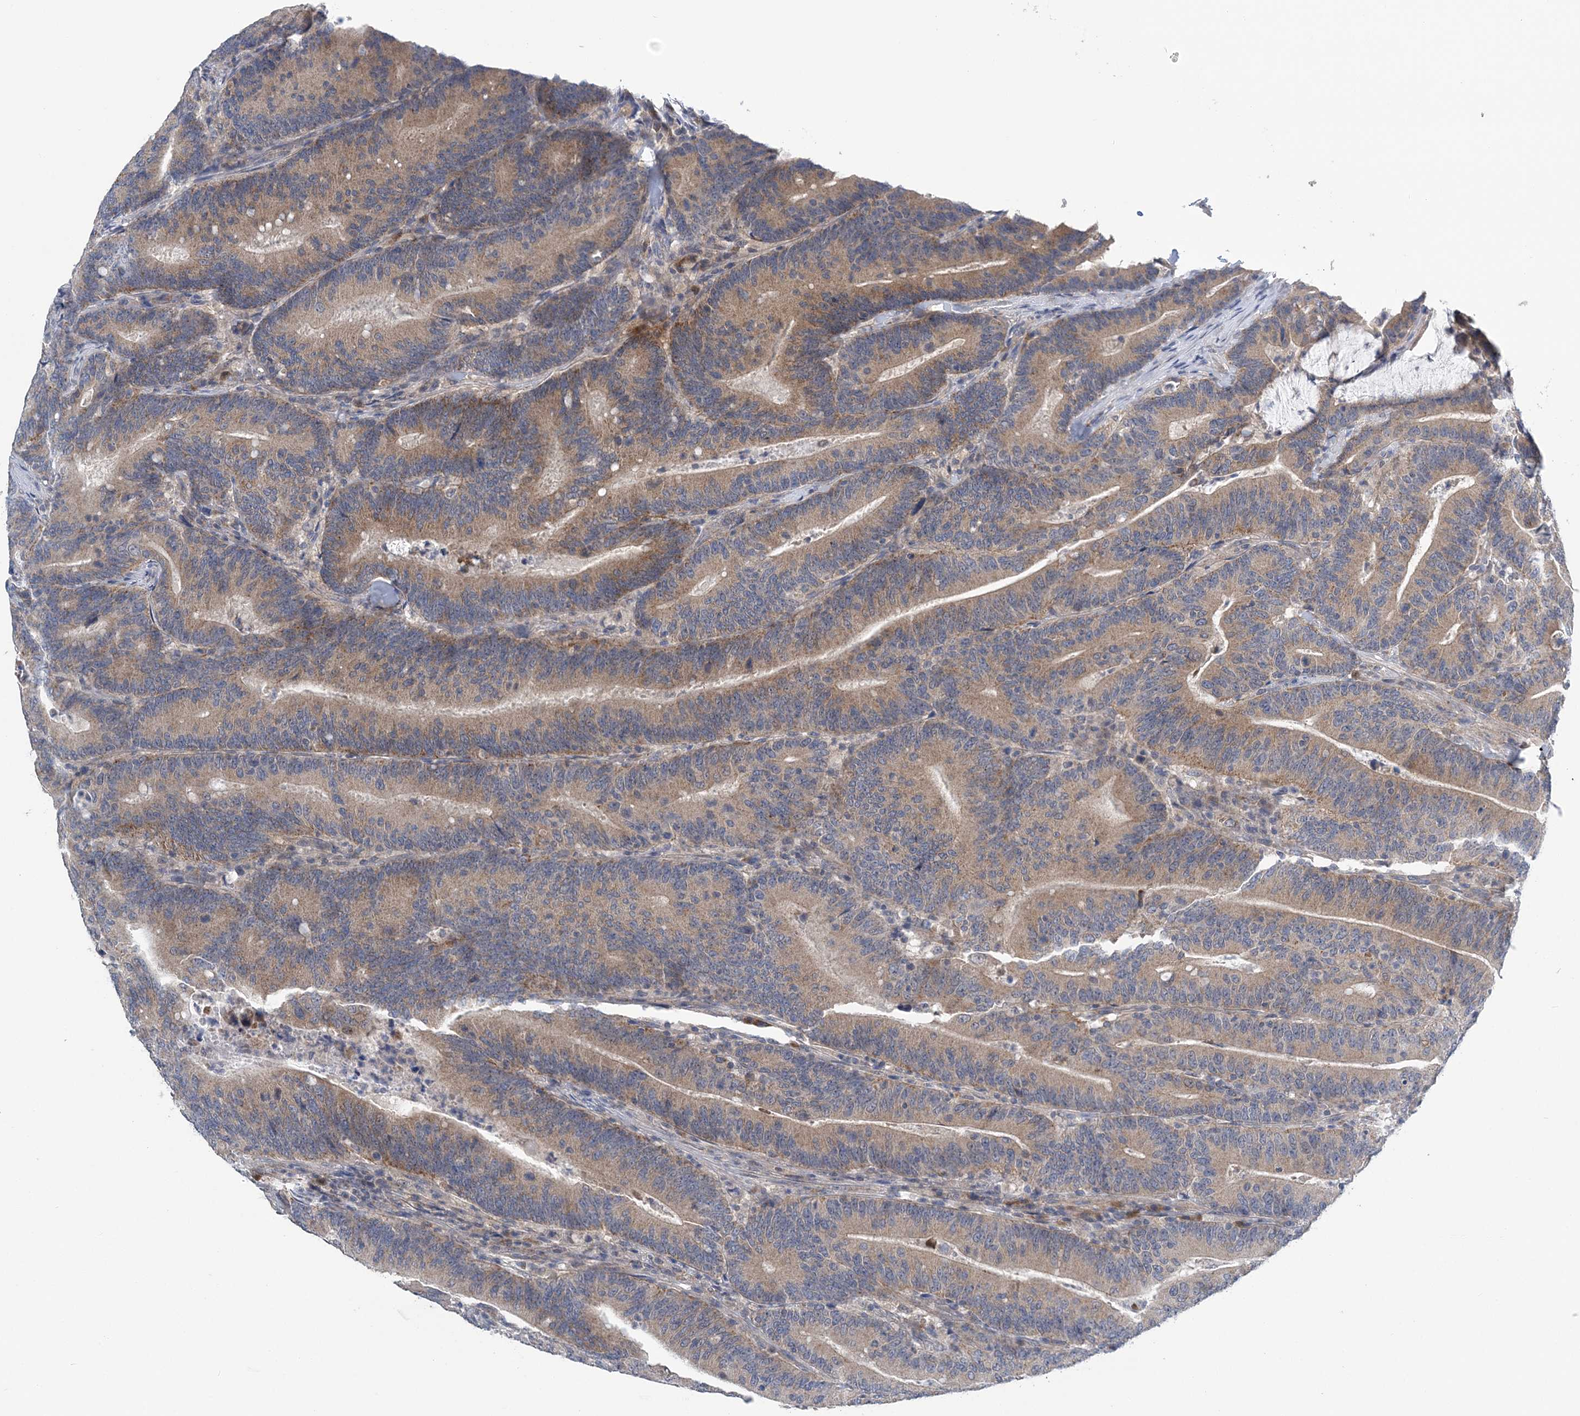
{"staining": {"intensity": "weak", "quantity": ">75%", "location": "cytoplasmic/membranous"}, "tissue": "colorectal cancer", "cell_type": "Tumor cells", "image_type": "cancer", "snomed": [{"axis": "morphology", "description": "Adenocarcinoma, NOS"}, {"axis": "topography", "description": "Colon"}], "caption": "A brown stain shows weak cytoplasmic/membranous expression of a protein in human colorectal adenocarcinoma tumor cells. Immunohistochemistry (ihc) stains the protein in brown and the nuclei are stained blue.", "gene": "COPE", "patient": {"sex": "female", "age": 66}}